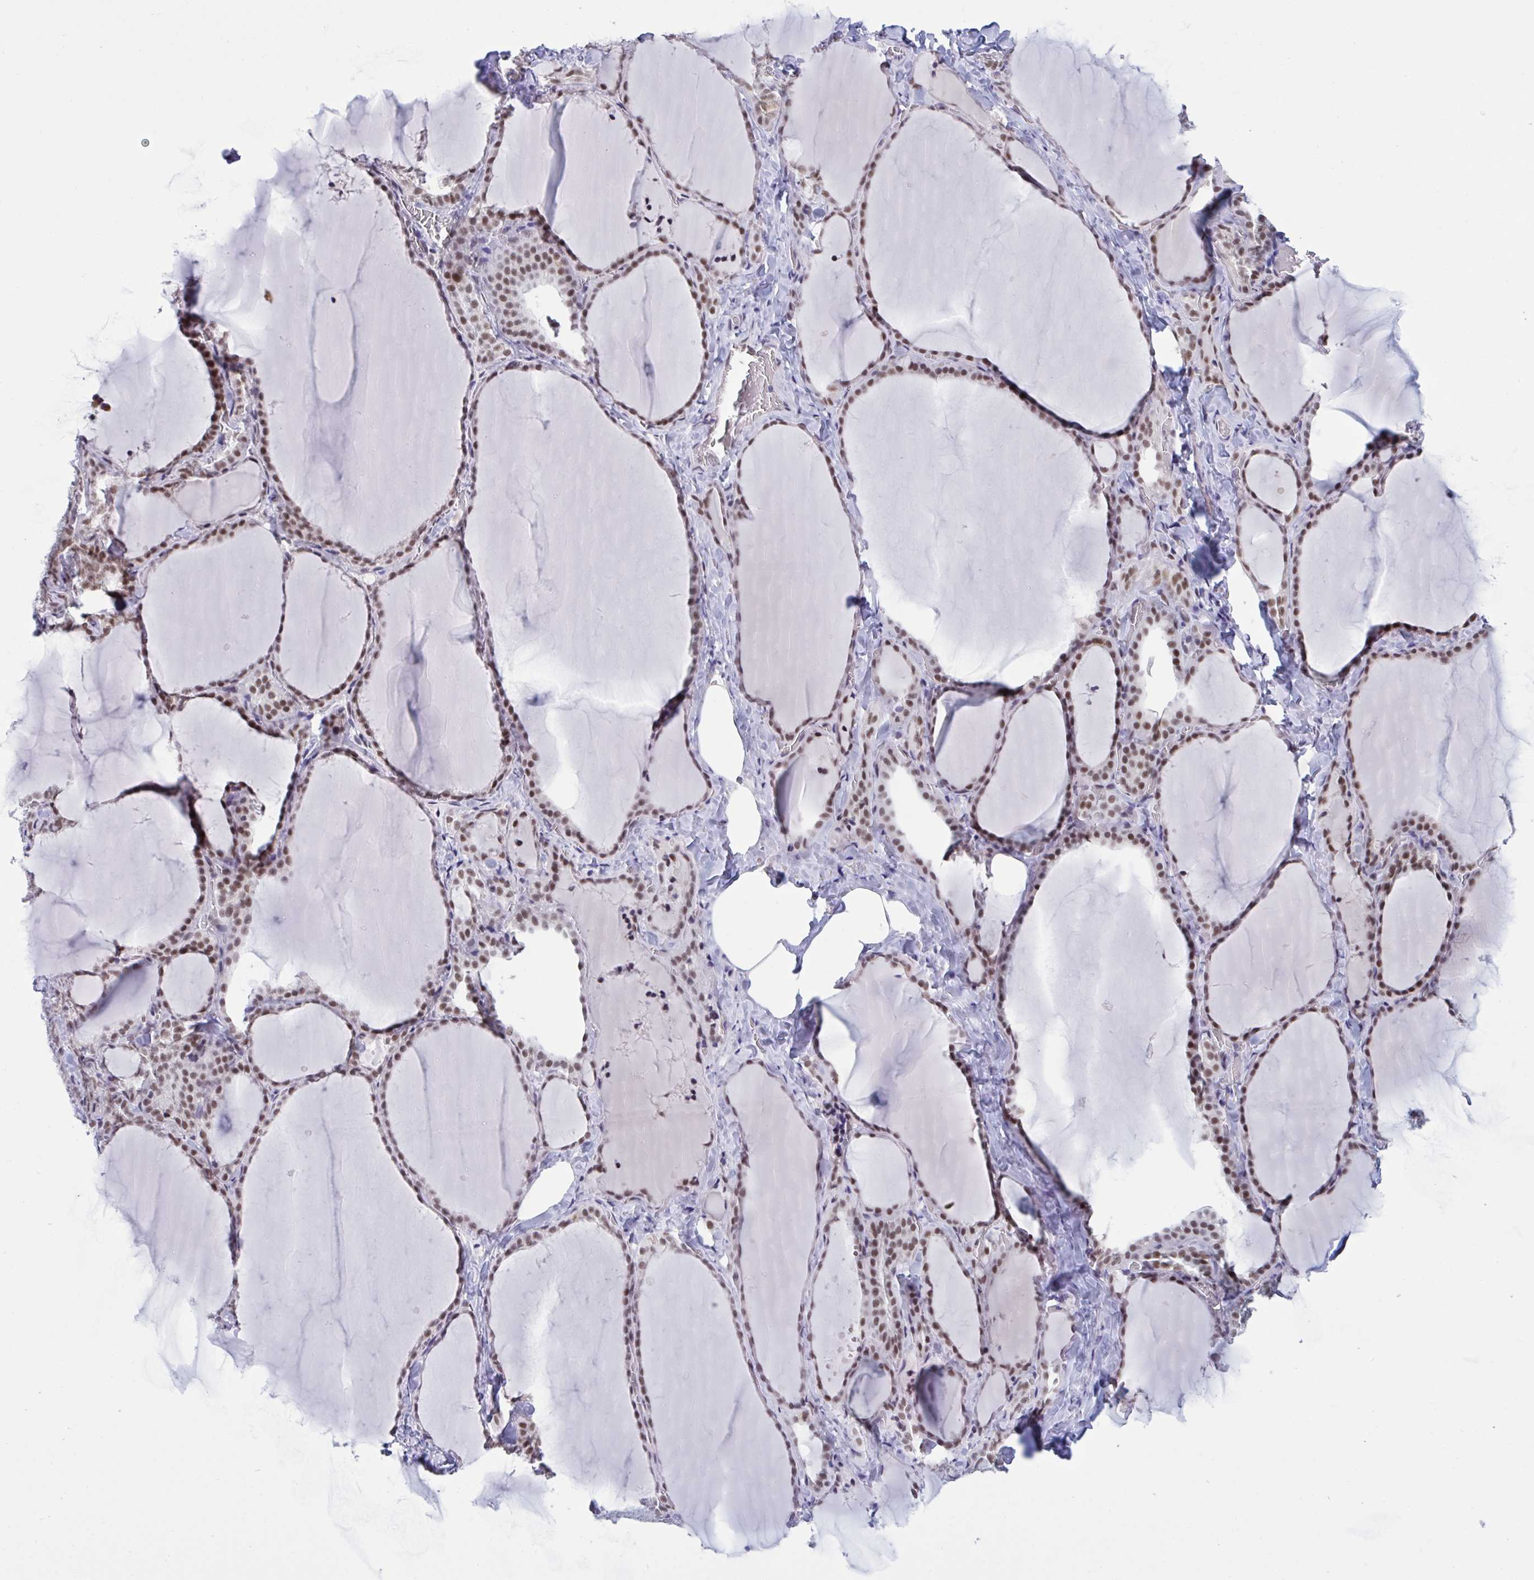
{"staining": {"intensity": "moderate", "quantity": ">75%", "location": "nuclear"}, "tissue": "thyroid gland", "cell_type": "Glandular cells", "image_type": "normal", "snomed": [{"axis": "morphology", "description": "Normal tissue, NOS"}, {"axis": "topography", "description": "Thyroid gland"}], "caption": "The histopathology image shows immunohistochemical staining of normal thyroid gland. There is moderate nuclear staining is present in about >75% of glandular cells.", "gene": "PPP1R10", "patient": {"sex": "female", "age": 22}}